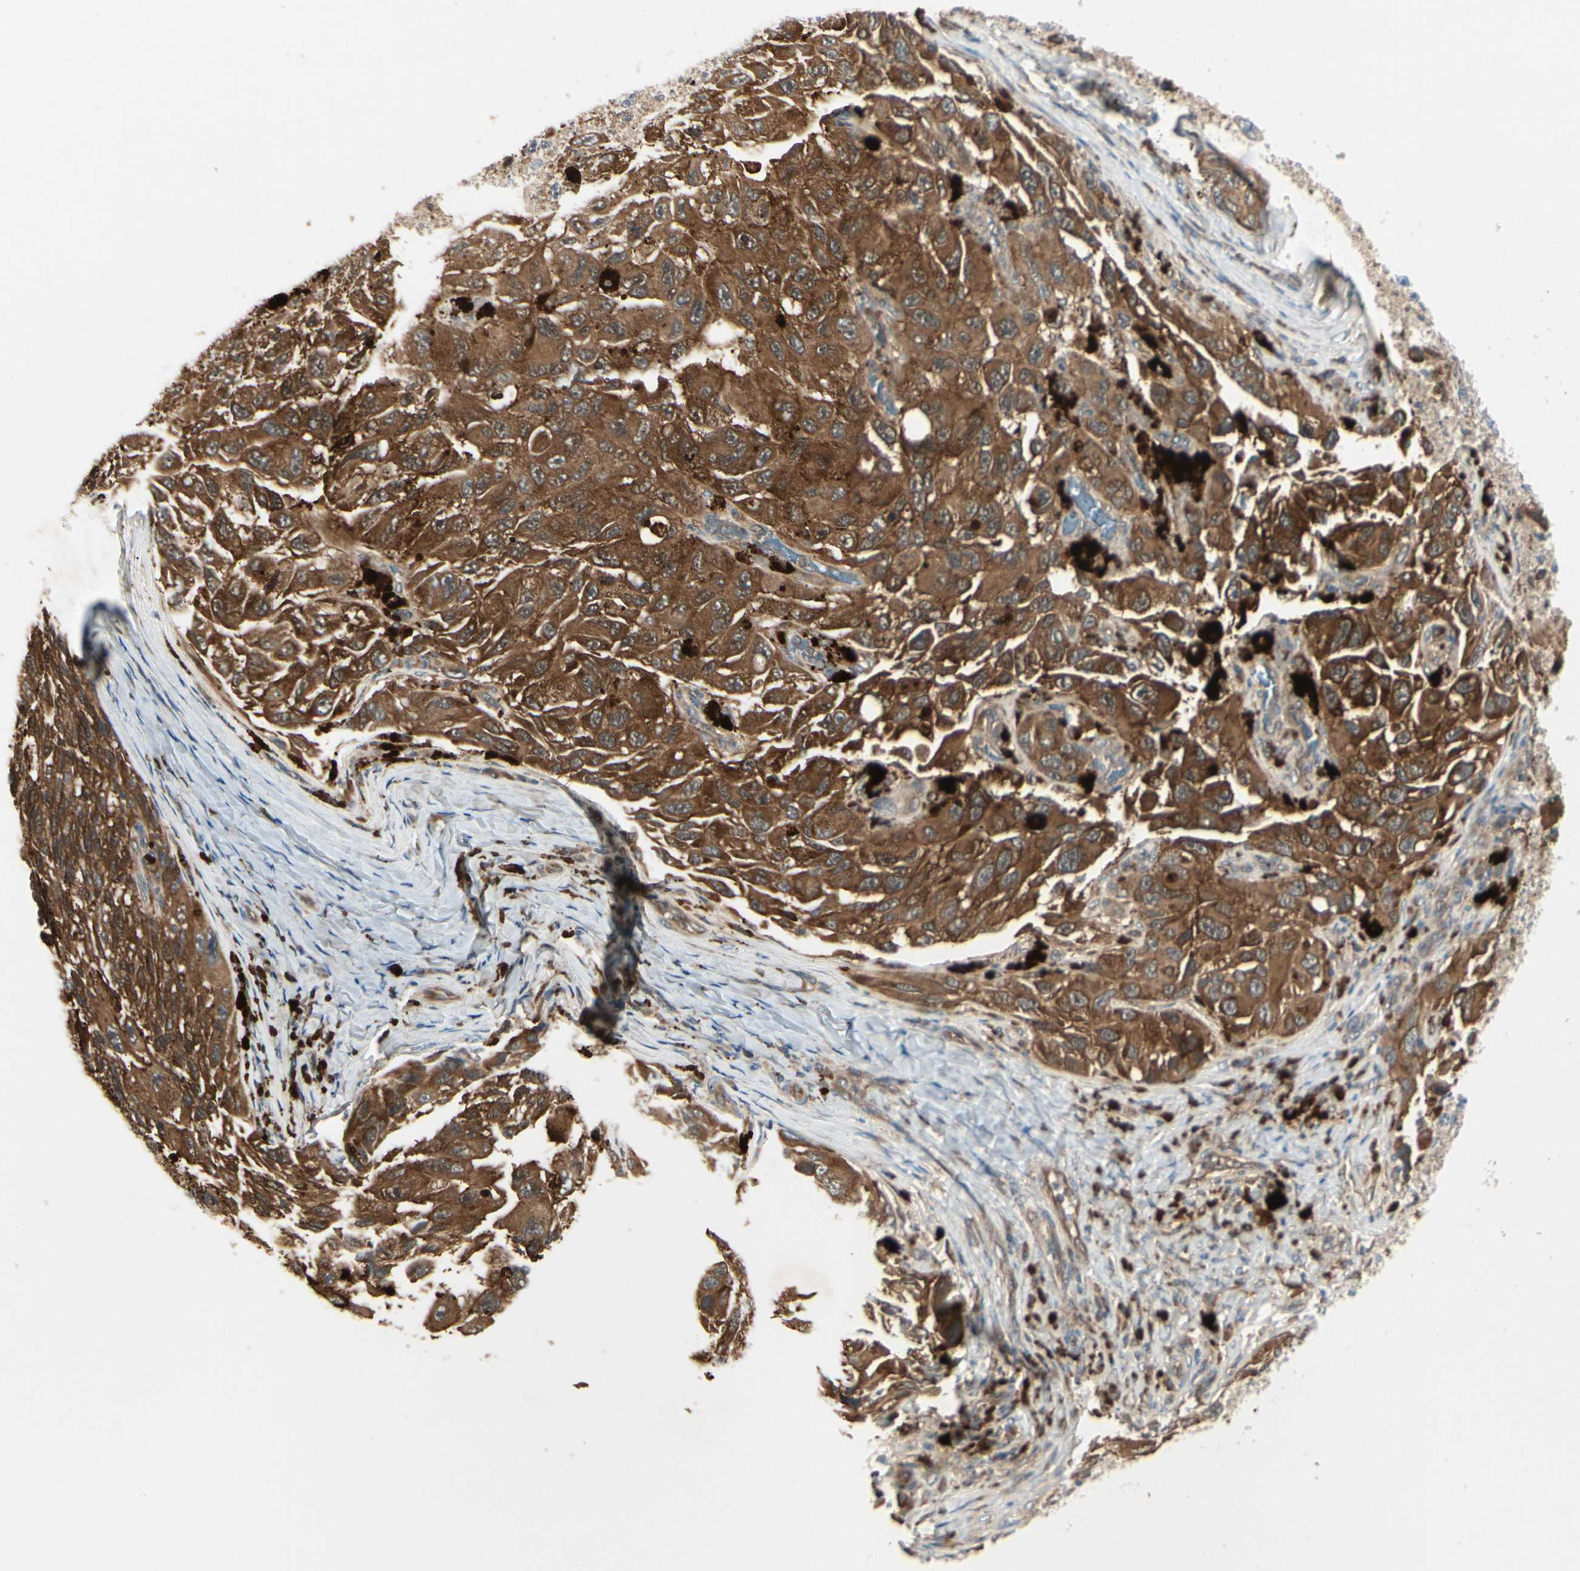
{"staining": {"intensity": "strong", "quantity": ">75%", "location": "cytoplasmic/membranous"}, "tissue": "melanoma", "cell_type": "Tumor cells", "image_type": "cancer", "snomed": [{"axis": "morphology", "description": "Malignant melanoma, NOS"}, {"axis": "topography", "description": "Skin"}], "caption": "About >75% of tumor cells in human malignant melanoma reveal strong cytoplasmic/membranous protein expression as visualized by brown immunohistochemical staining.", "gene": "RNF14", "patient": {"sex": "female", "age": 73}}